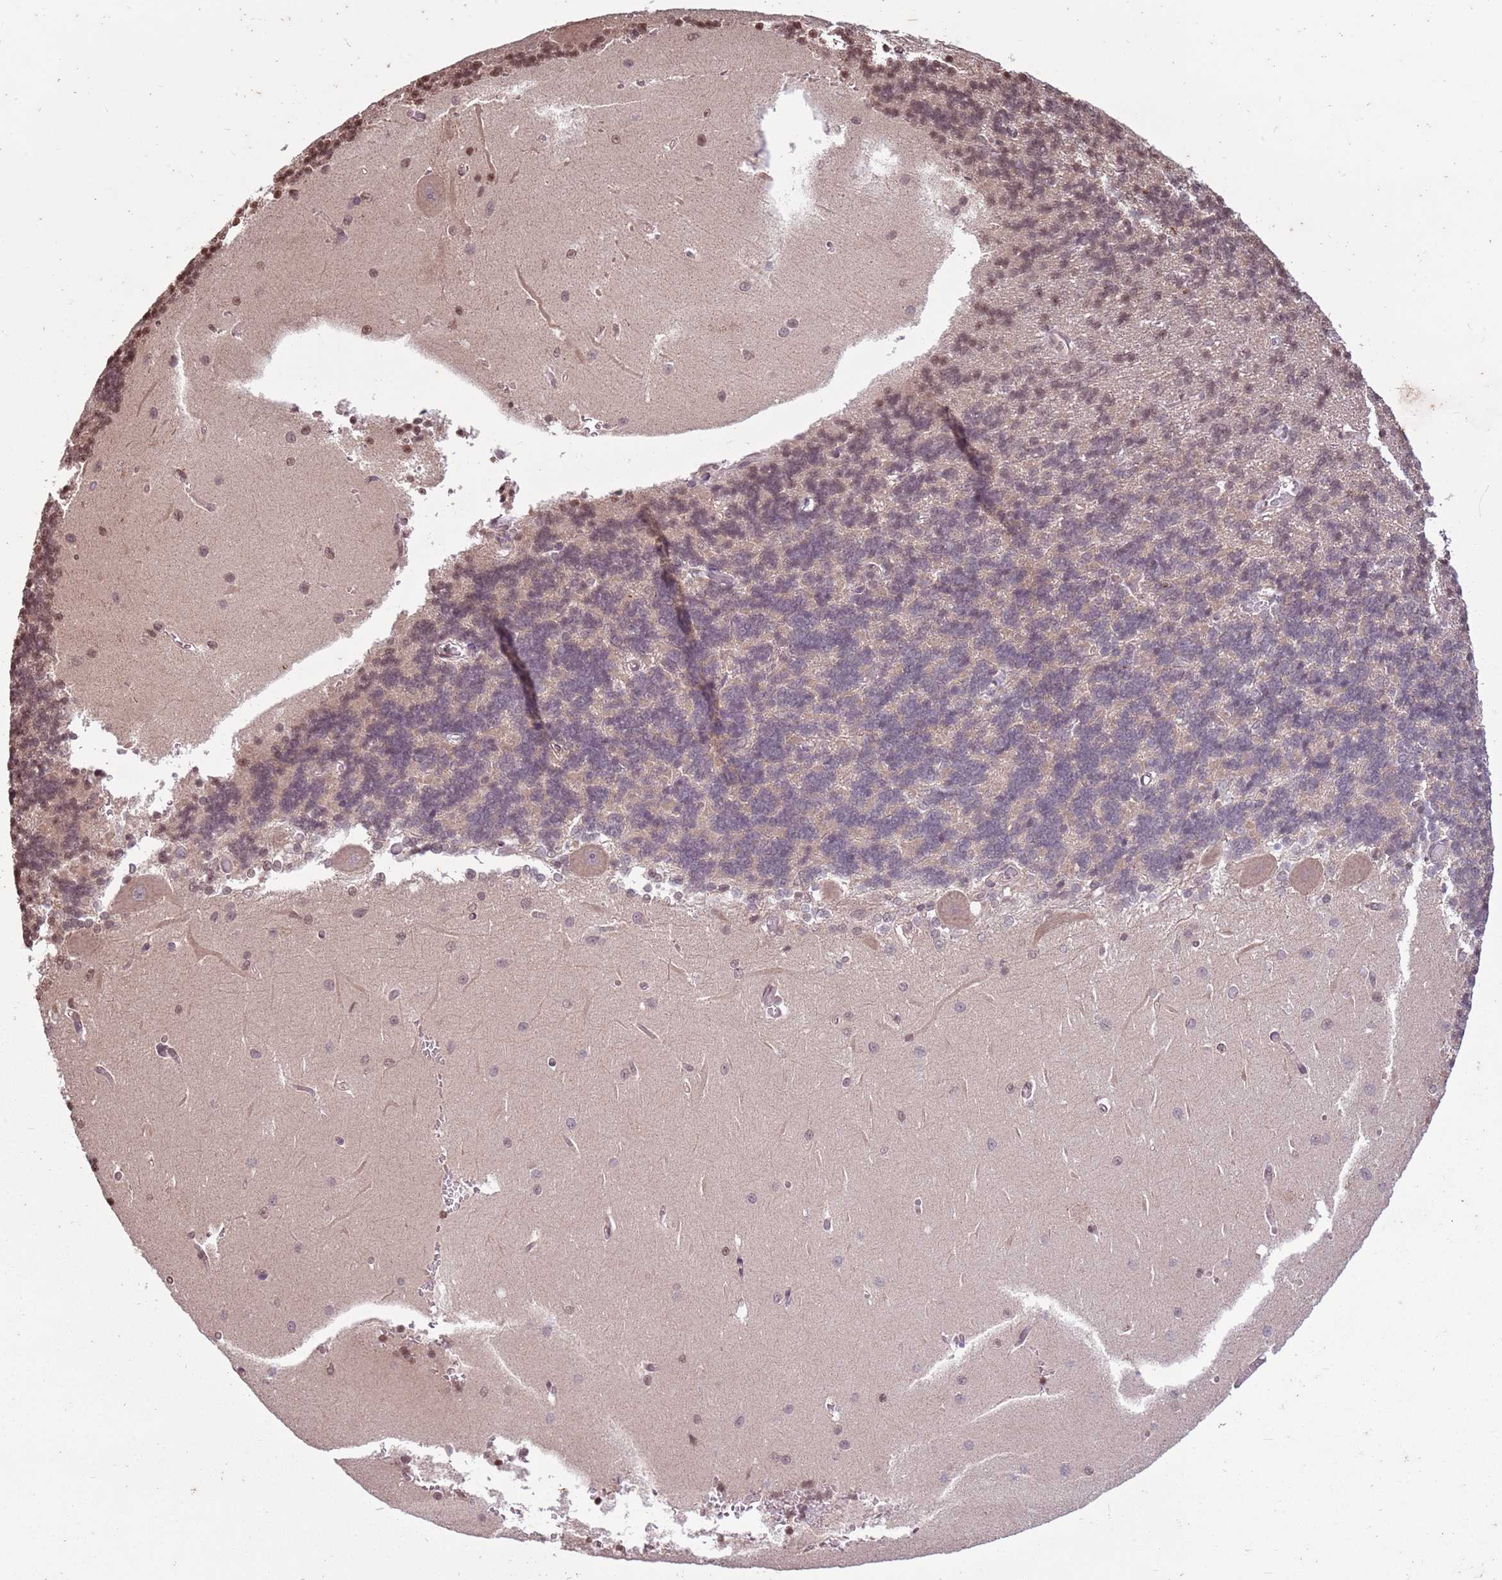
{"staining": {"intensity": "weak", "quantity": "25%-75%", "location": "cytoplasmic/membranous"}, "tissue": "cerebellum", "cell_type": "Cells in granular layer", "image_type": "normal", "snomed": [{"axis": "morphology", "description": "Normal tissue, NOS"}, {"axis": "topography", "description": "Cerebellum"}], "caption": "This is an image of immunohistochemistry (IHC) staining of unremarkable cerebellum, which shows weak staining in the cytoplasmic/membranous of cells in granular layer.", "gene": "CAPN9", "patient": {"sex": "male", "age": 37}}